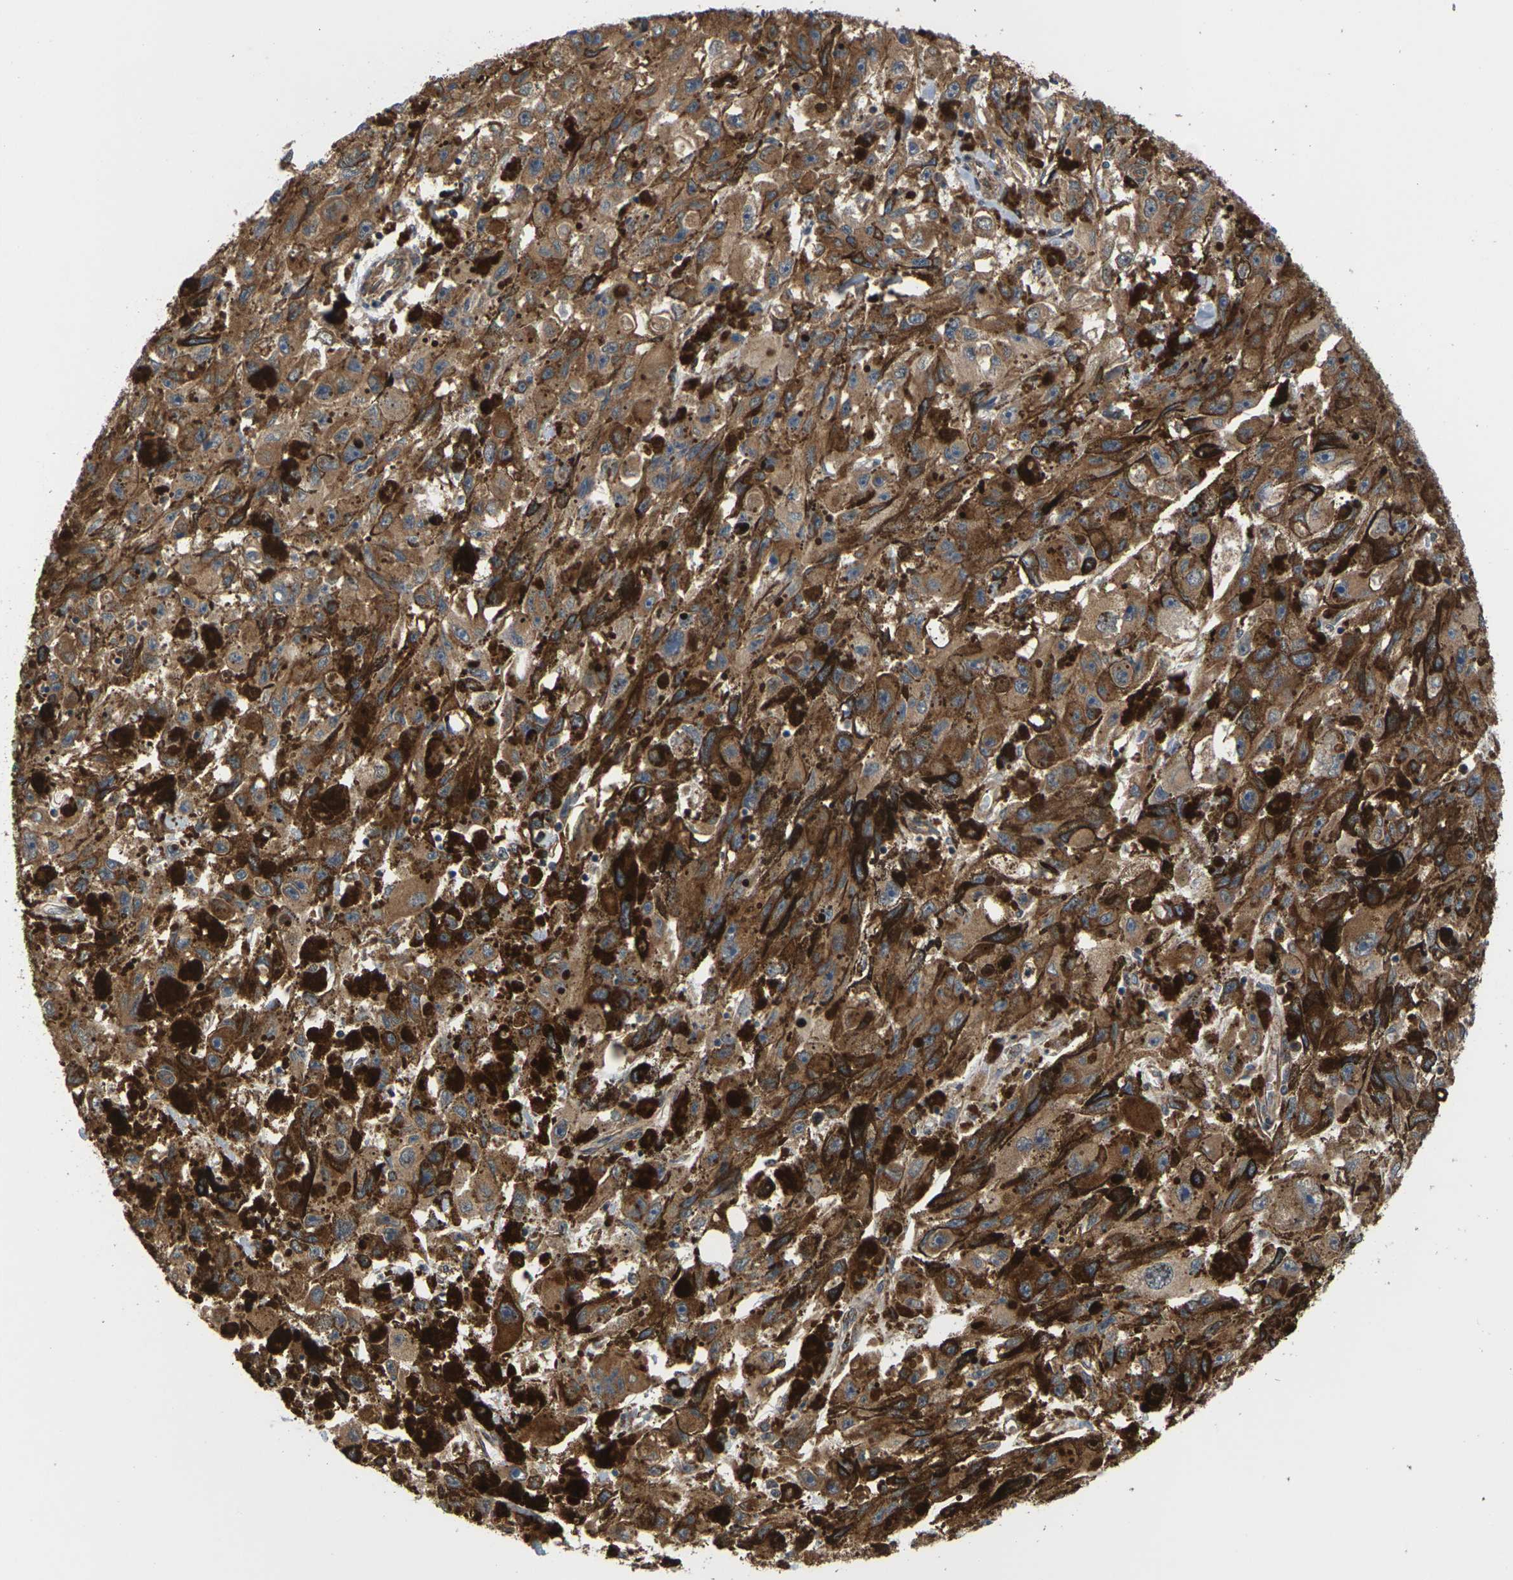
{"staining": {"intensity": "moderate", "quantity": ">75%", "location": "cytoplasmic/membranous"}, "tissue": "melanoma", "cell_type": "Tumor cells", "image_type": "cancer", "snomed": [{"axis": "morphology", "description": "Malignant melanoma, NOS"}, {"axis": "topography", "description": "Skin"}], "caption": "IHC (DAB) staining of human melanoma reveals moderate cytoplasmic/membranous protein positivity in approximately >75% of tumor cells.", "gene": "NRAS", "patient": {"sex": "female", "age": 104}}